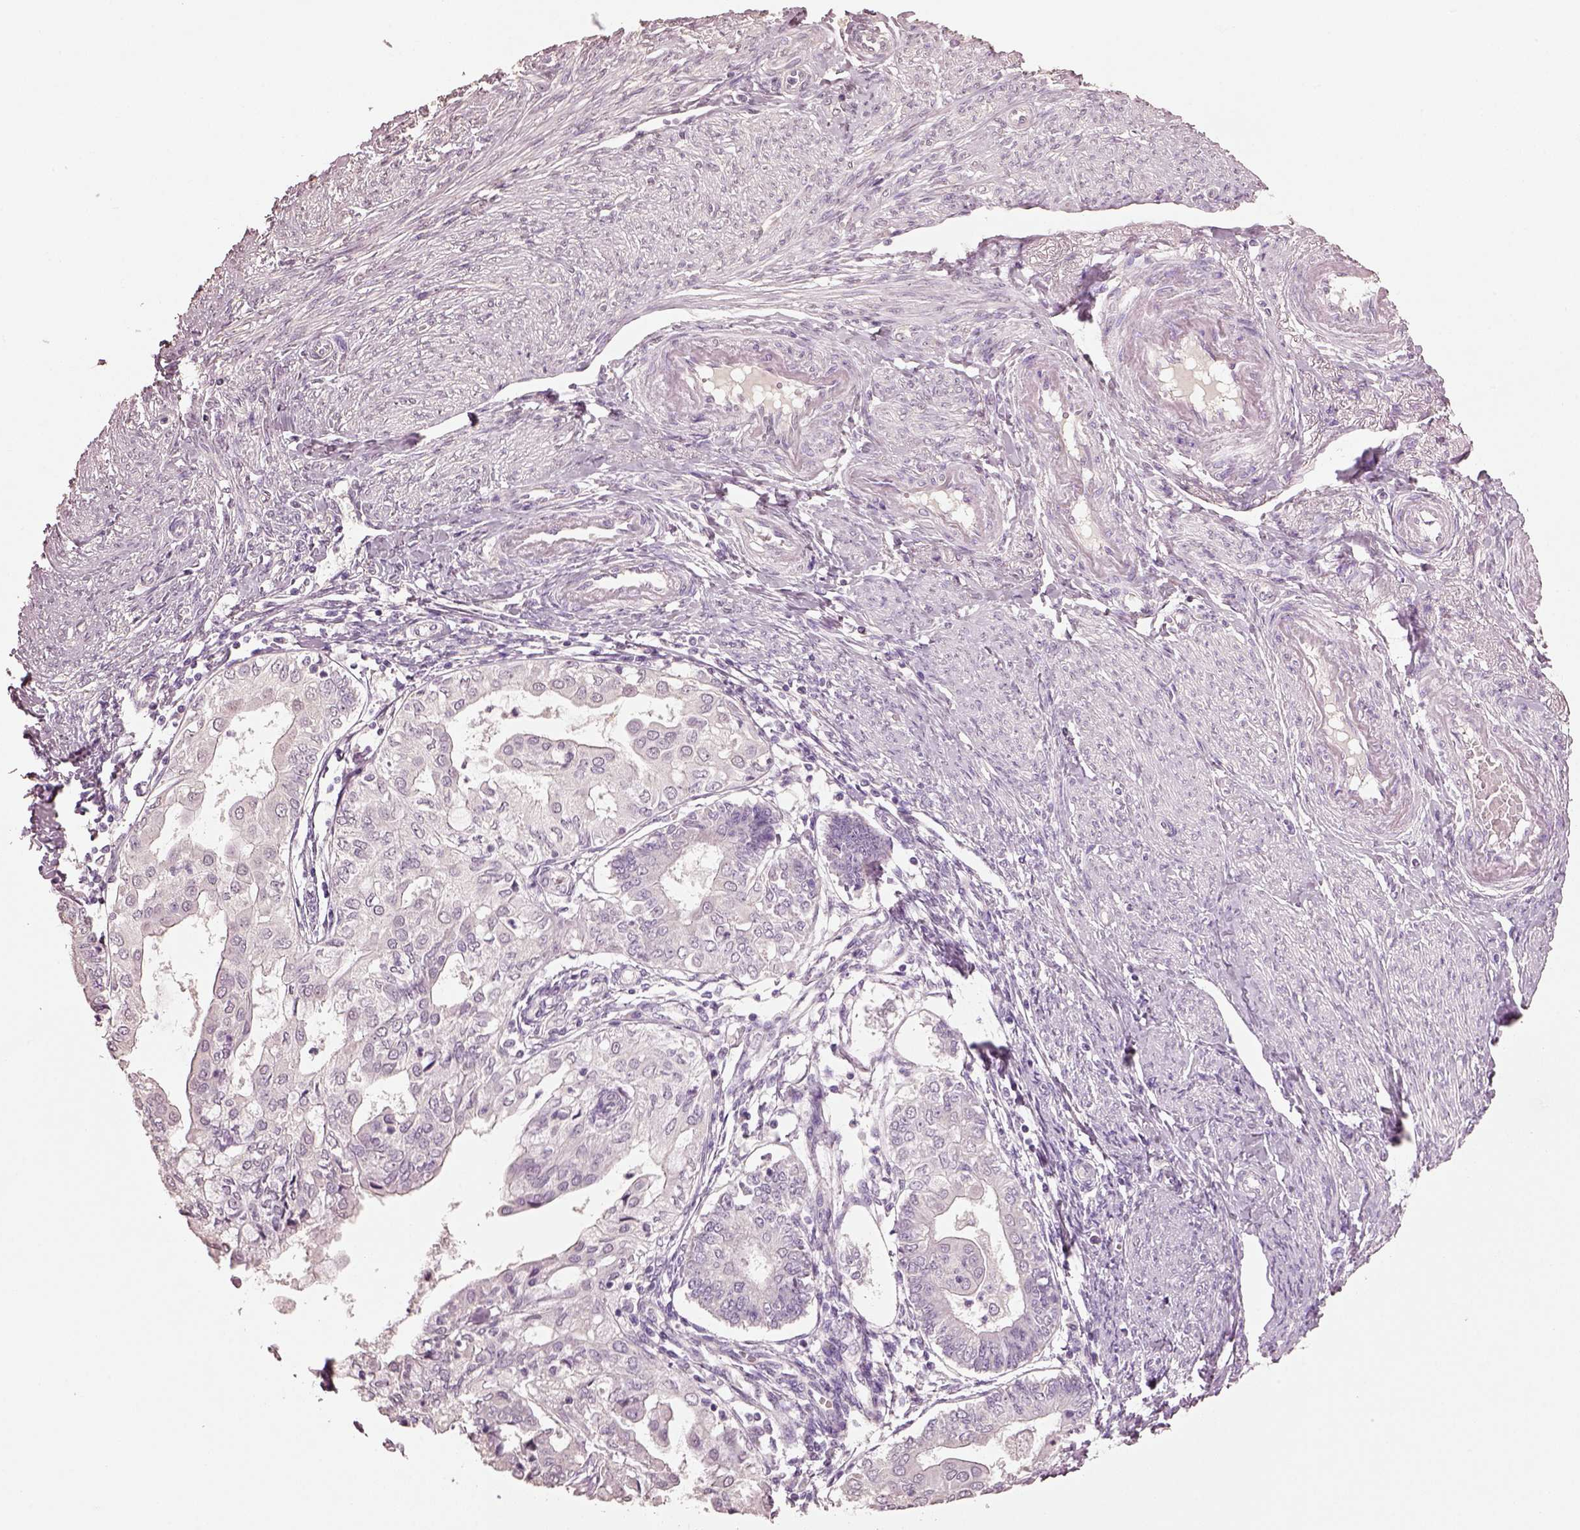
{"staining": {"intensity": "negative", "quantity": "none", "location": "none"}, "tissue": "endometrial cancer", "cell_type": "Tumor cells", "image_type": "cancer", "snomed": [{"axis": "morphology", "description": "Adenocarcinoma, NOS"}, {"axis": "topography", "description": "Endometrium"}], "caption": "This is an IHC histopathology image of endometrial cancer. There is no staining in tumor cells.", "gene": "KCNIP3", "patient": {"sex": "female", "age": 68}}